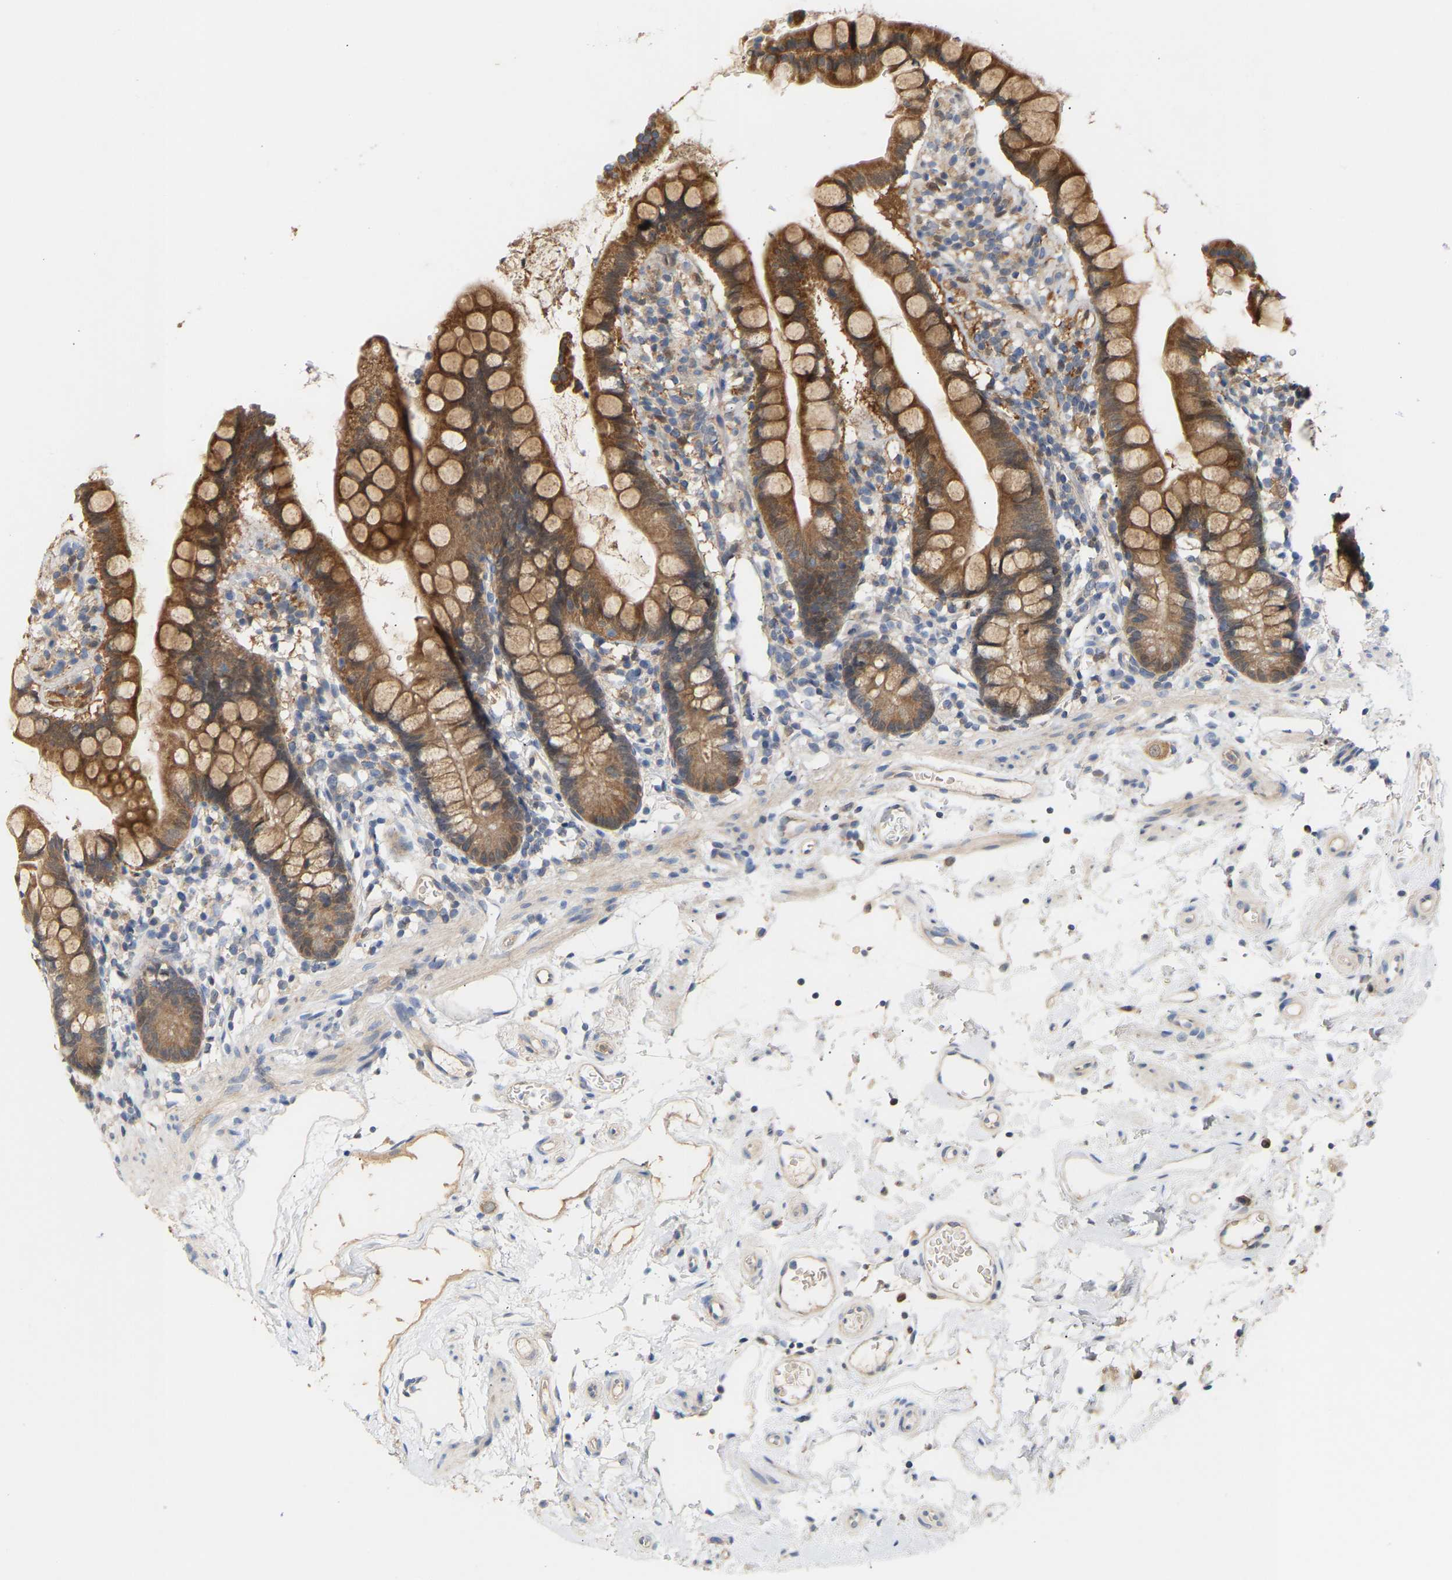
{"staining": {"intensity": "moderate", "quantity": ">75%", "location": "cytoplasmic/membranous"}, "tissue": "small intestine", "cell_type": "Glandular cells", "image_type": "normal", "snomed": [{"axis": "morphology", "description": "Normal tissue, NOS"}, {"axis": "topography", "description": "Small intestine"}], "caption": "DAB immunohistochemical staining of unremarkable small intestine exhibits moderate cytoplasmic/membranous protein positivity in about >75% of glandular cells. The protein is shown in brown color, while the nuclei are stained blue.", "gene": "TPMT", "patient": {"sex": "female", "age": 84}}